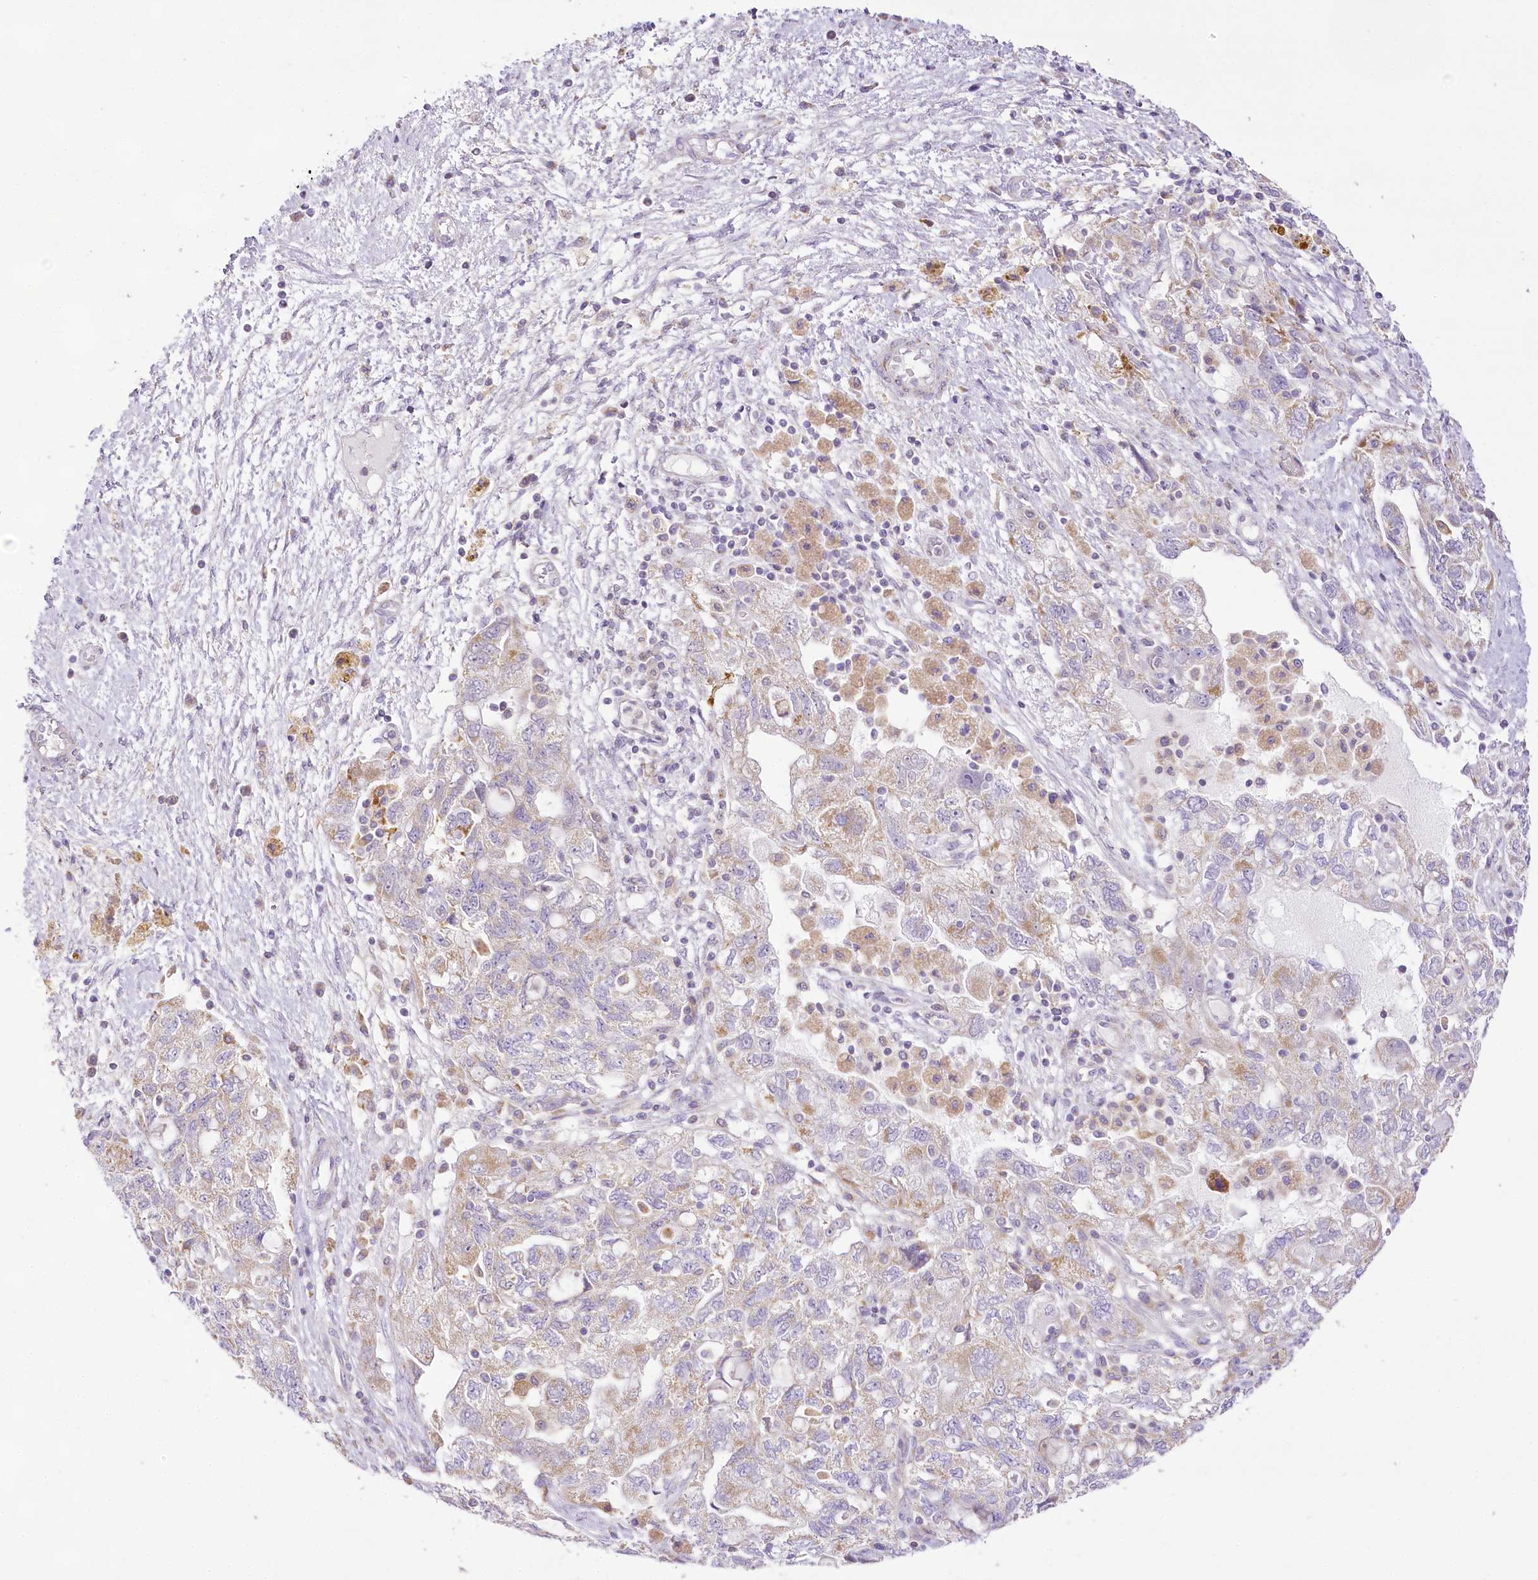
{"staining": {"intensity": "weak", "quantity": ">75%", "location": "cytoplasmic/membranous"}, "tissue": "ovarian cancer", "cell_type": "Tumor cells", "image_type": "cancer", "snomed": [{"axis": "morphology", "description": "Carcinoma, NOS"}, {"axis": "morphology", "description": "Cystadenocarcinoma, serous, NOS"}, {"axis": "topography", "description": "Ovary"}], "caption": "Ovarian cancer stained for a protein reveals weak cytoplasmic/membranous positivity in tumor cells.", "gene": "CCDC30", "patient": {"sex": "female", "age": 69}}